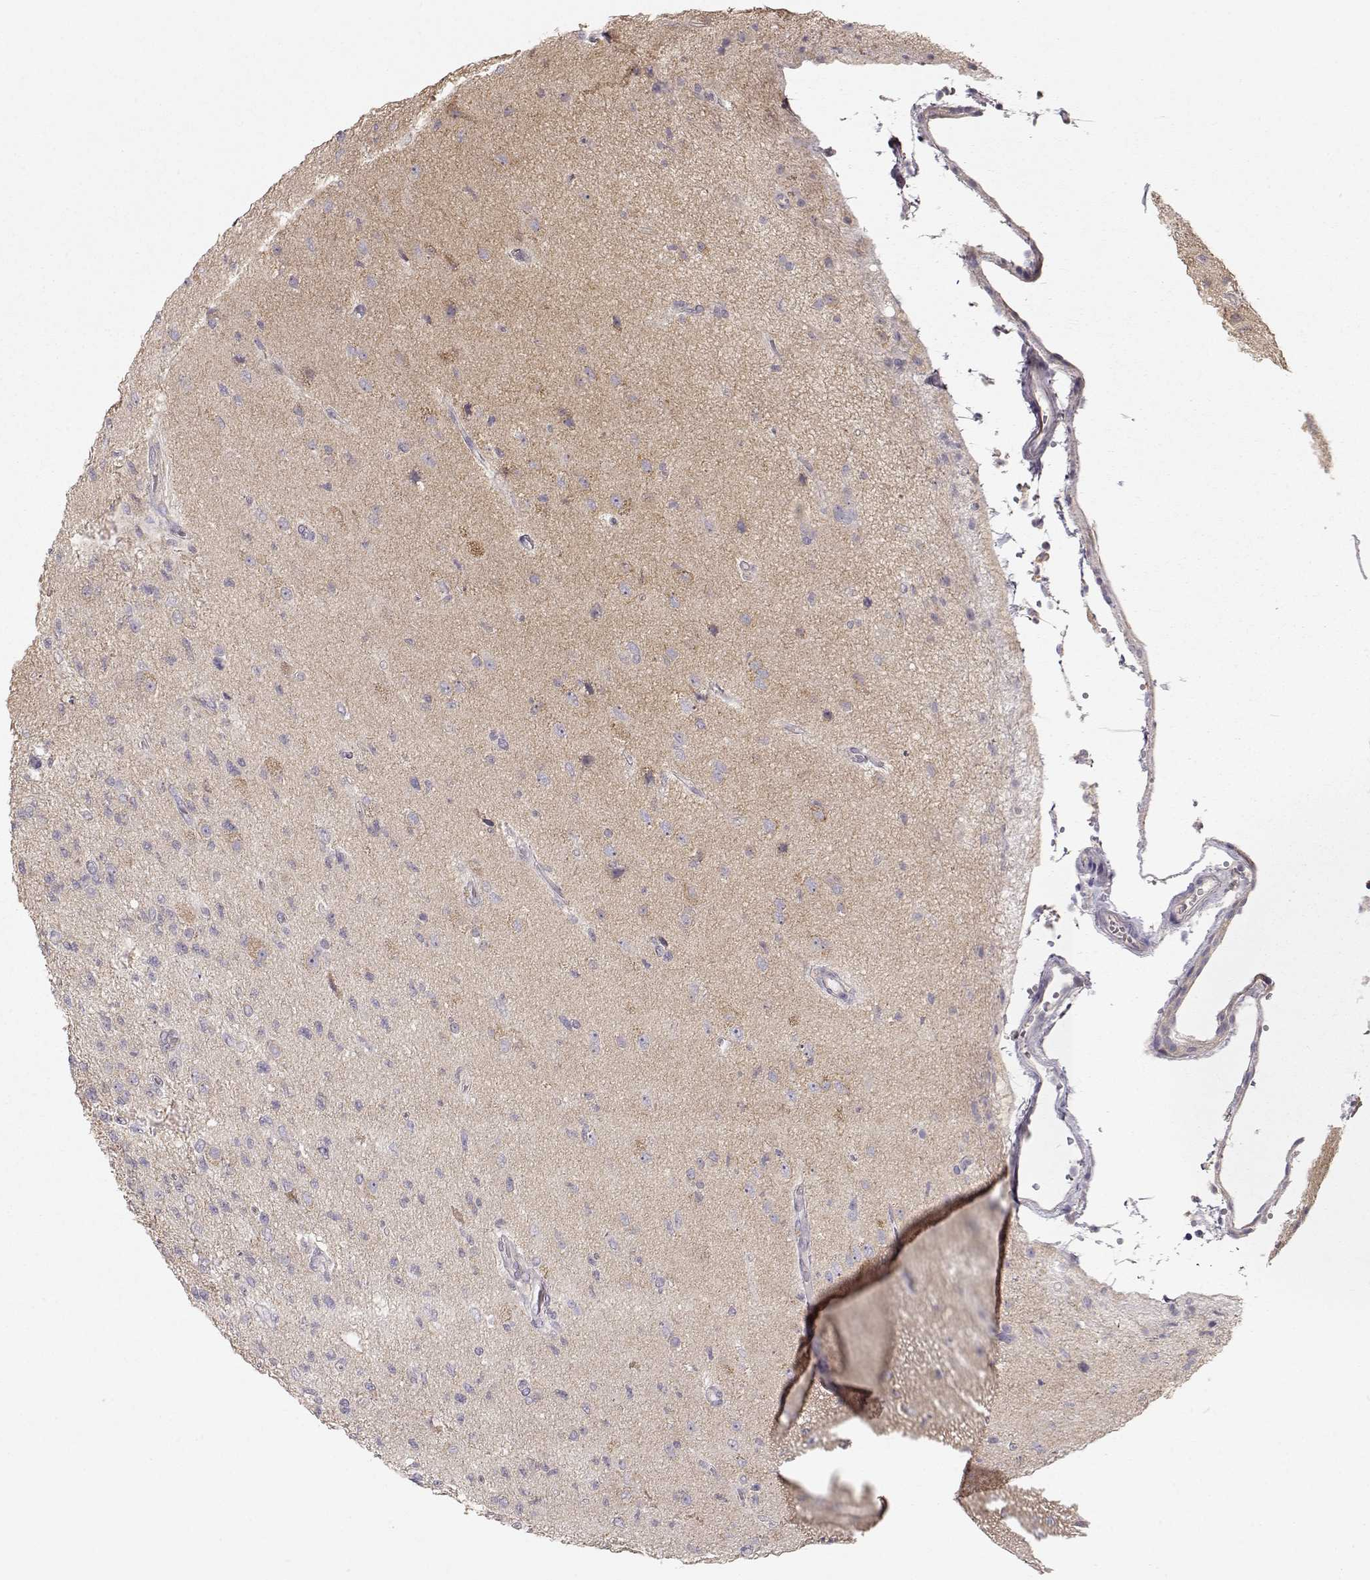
{"staining": {"intensity": "negative", "quantity": "none", "location": "none"}, "tissue": "glioma", "cell_type": "Tumor cells", "image_type": "cancer", "snomed": [{"axis": "morphology", "description": "Glioma, malignant, High grade"}, {"axis": "topography", "description": "Brain"}], "caption": "Tumor cells show no significant protein positivity in glioma. Brightfield microscopy of immunohistochemistry (IHC) stained with DAB (3,3'-diaminobenzidine) (brown) and hematoxylin (blue), captured at high magnification.", "gene": "ARHGAP8", "patient": {"sex": "male", "age": 56}}